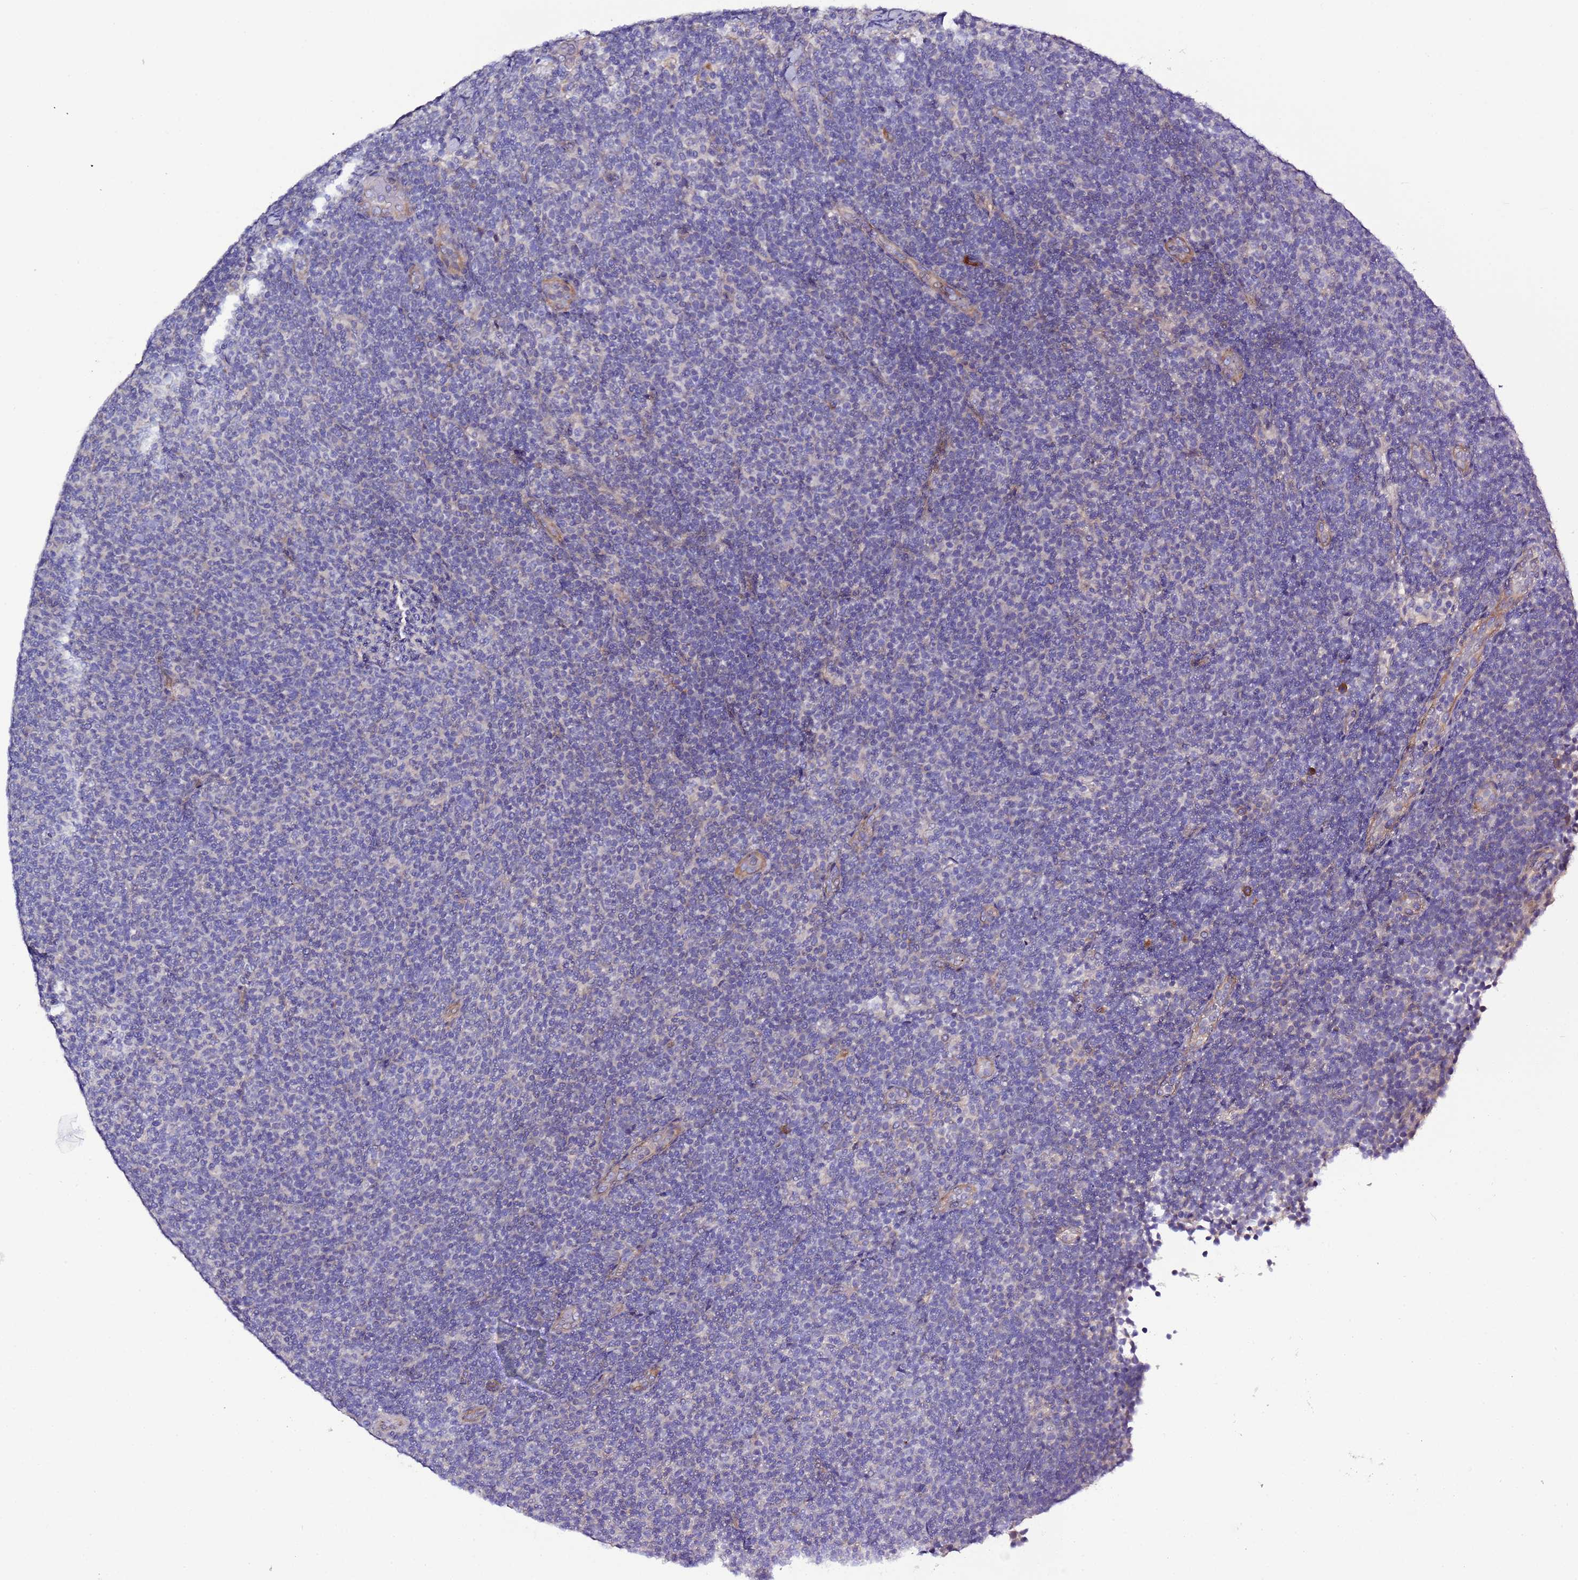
{"staining": {"intensity": "negative", "quantity": "none", "location": "none"}, "tissue": "lymphoma", "cell_type": "Tumor cells", "image_type": "cancer", "snomed": [{"axis": "morphology", "description": "Malignant lymphoma, non-Hodgkin's type, Low grade"}, {"axis": "topography", "description": "Lymph node"}], "caption": "DAB immunohistochemical staining of low-grade malignant lymphoma, non-Hodgkin's type exhibits no significant staining in tumor cells.", "gene": "SPCS1", "patient": {"sex": "male", "age": 66}}